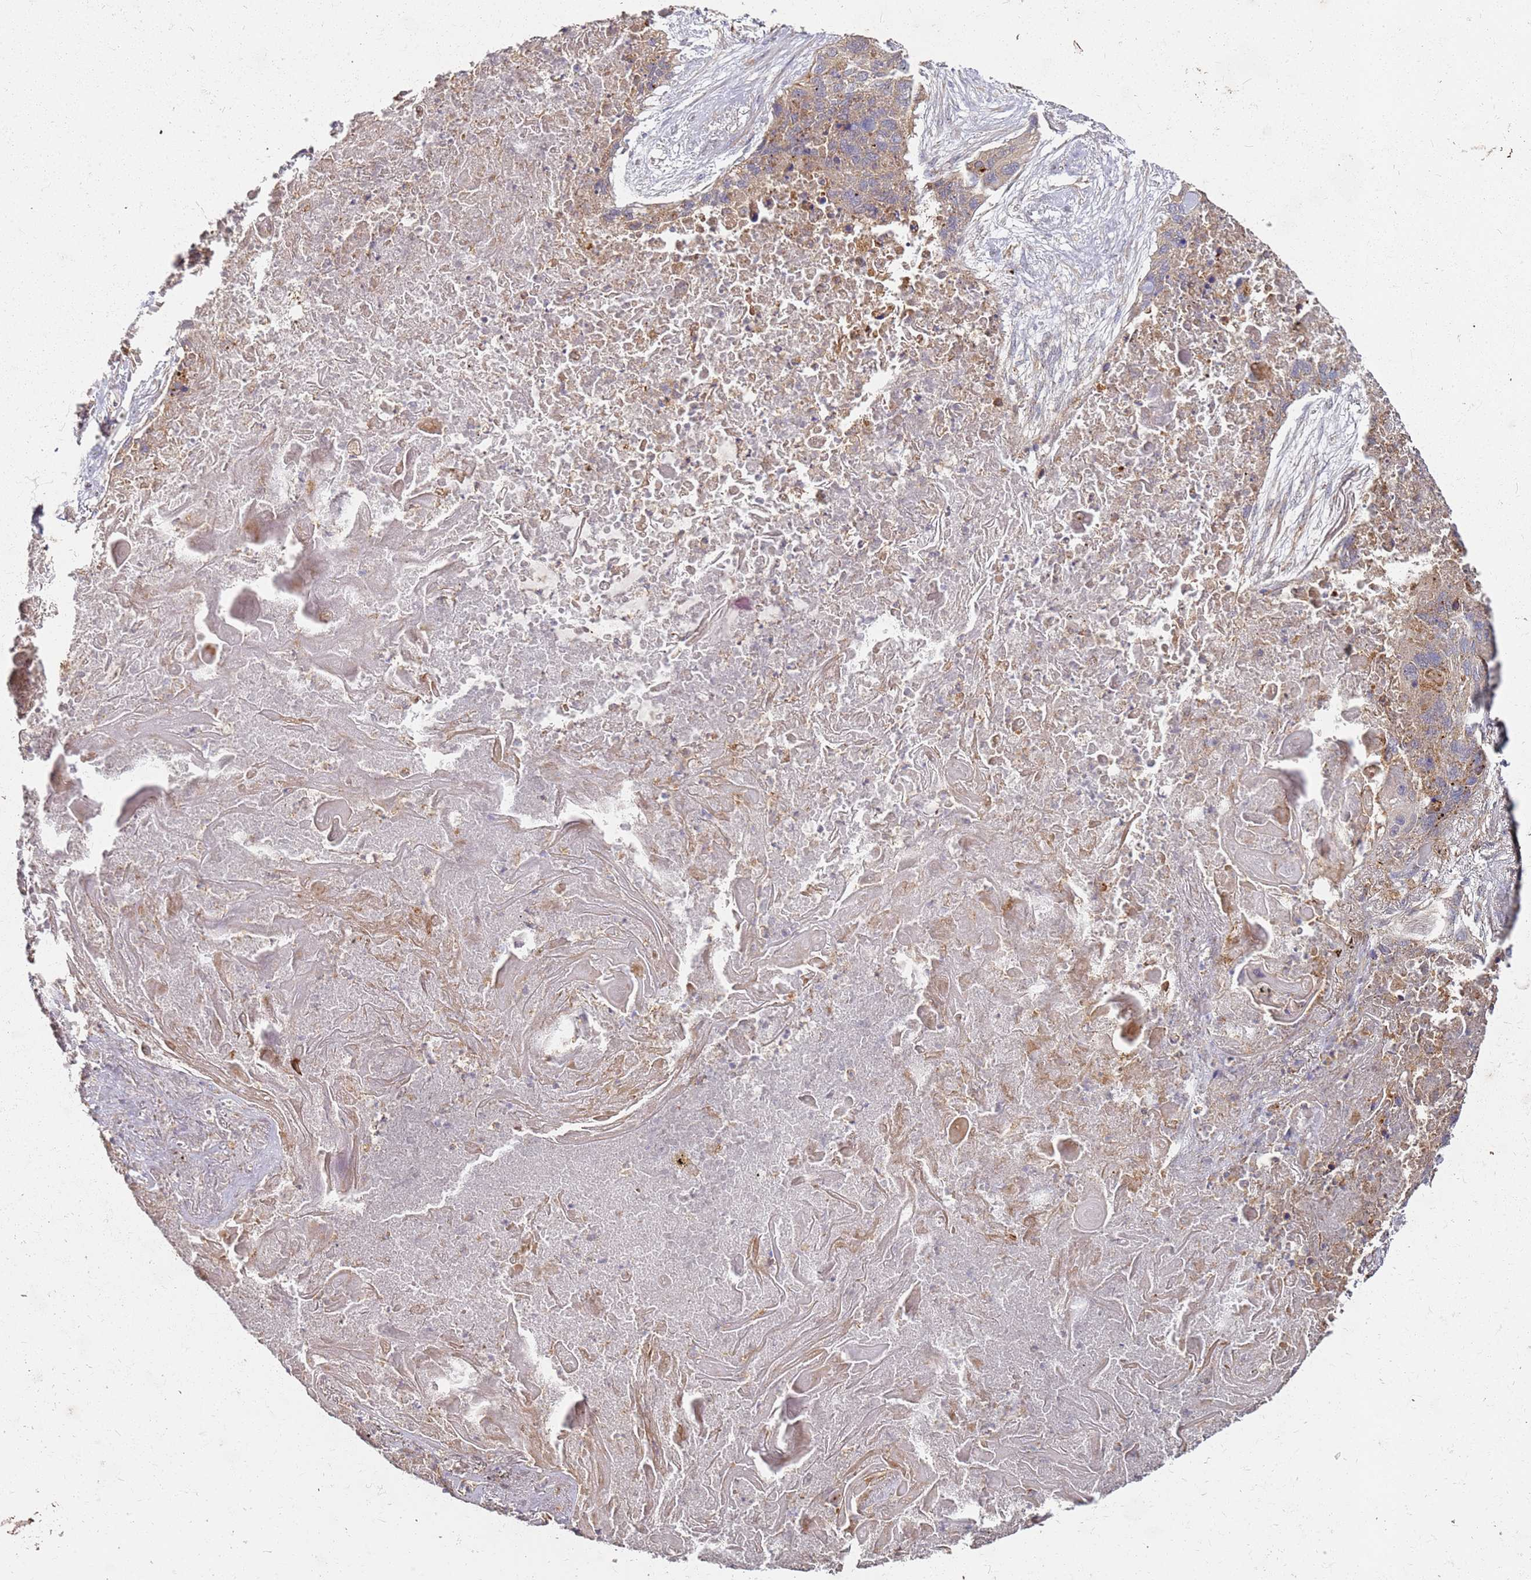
{"staining": {"intensity": "weak", "quantity": "25%-75%", "location": "cytoplasmic/membranous"}, "tissue": "lung cancer", "cell_type": "Tumor cells", "image_type": "cancer", "snomed": [{"axis": "morphology", "description": "Squamous cell carcinoma, NOS"}, {"axis": "topography", "description": "Lung"}], "caption": "Protein analysis of lung cancer (squamous cell carcinoma) tissue reveals weak cytoplasmic/membranous staining in about 25%-75% of tumor cells.", "gene": "SCGB2B2", "patient": {"sex": "female", "age": 63}}